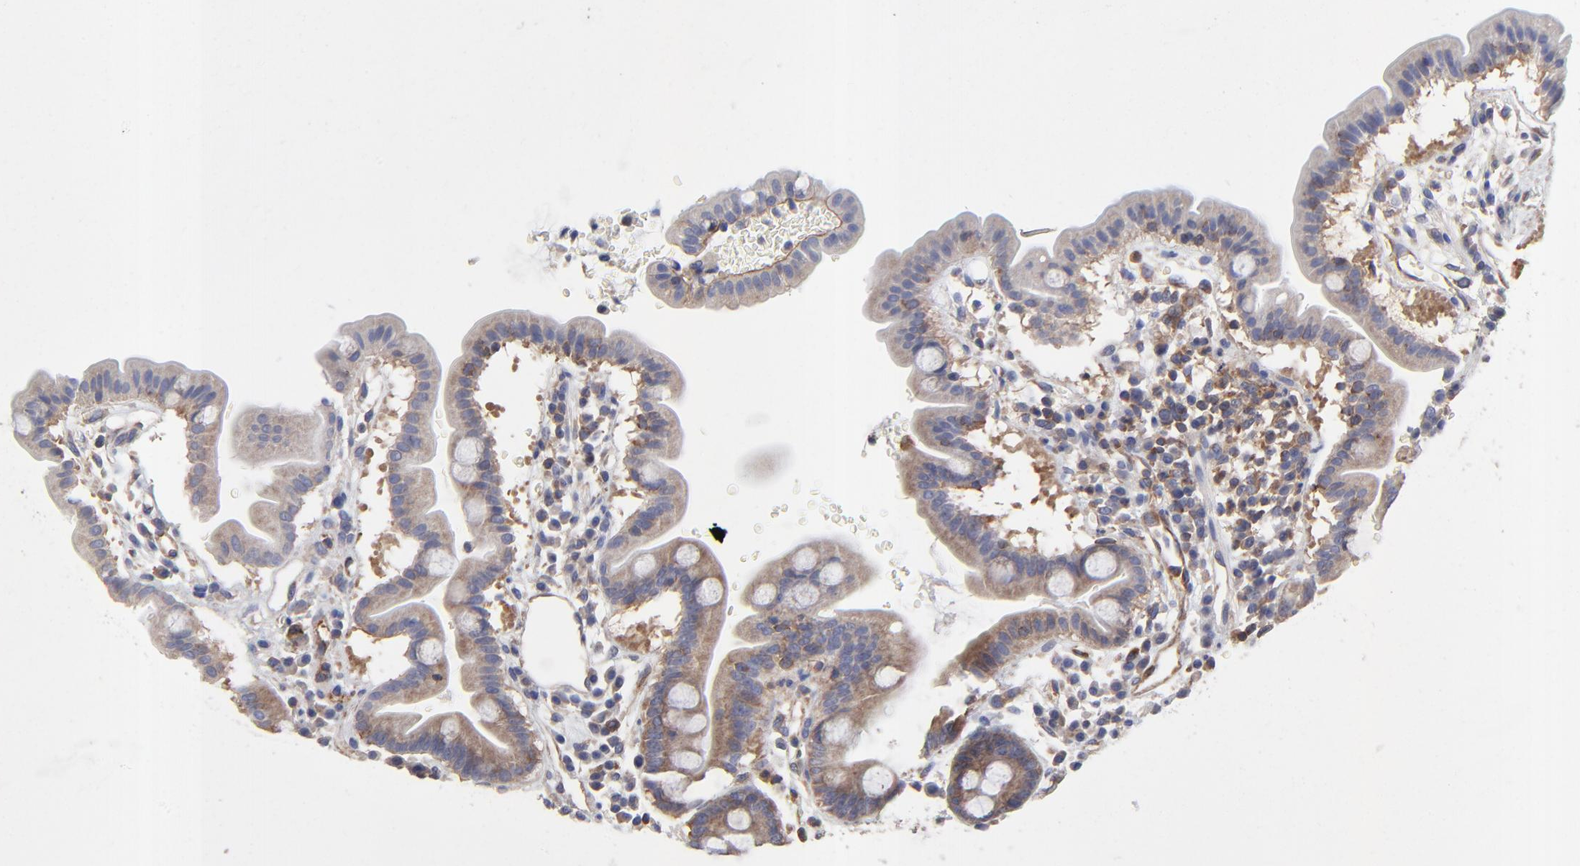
{"staining": {"intensity": "weak", "quantity": ">75%", "location": "cytoplasmic/membranous"}, "tissue": "duodenum", "cell_type": "Glandular cells", "image_type": "normal", "snomed": [{"axis": "morphology", "description": "Normal tissue, NOS"}, {"axis": "topography", "description": "Duodenum"}], "caption": "IHC histopathology image of benign duodenum: human duodenum stained using IHC demonstrates low levels of weak protein expression localized specifically in the cytoplasmic/membranous of glandular cells, appearing as a cytoplasmic/membranous brown color.", "gene": "SULF2", "patient": {"sex": "male", "age": 50}}